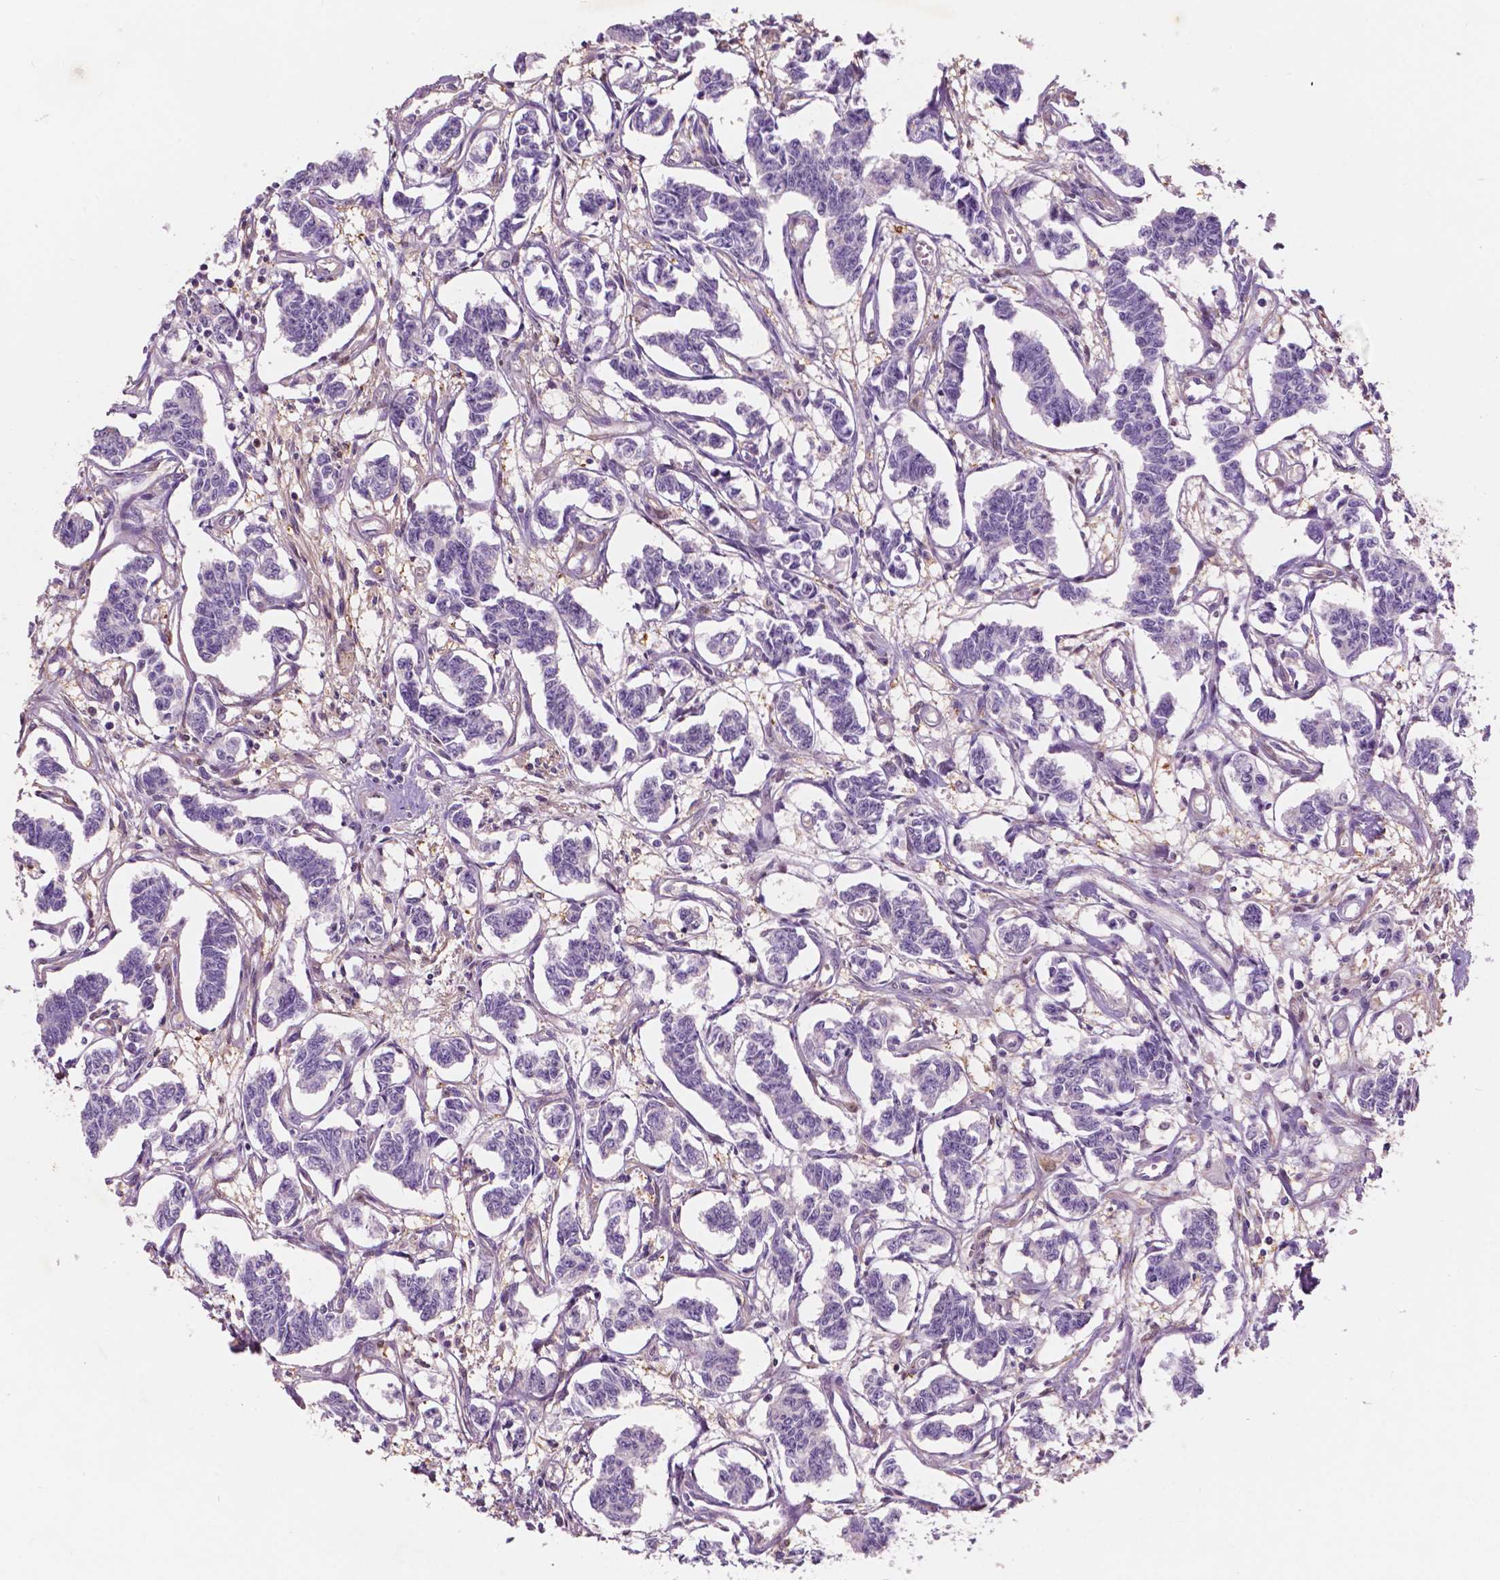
{"staining": {"intensity": "negative", "quantity": "none", "location": "none"}, "tissue": "carcinoid", "cell_type": "Tumor cells", "image_type": "cancer", "snomed": [{"axis": "morphology", "description": "Carcinoid, malignant, NOS"}, {"axis": "topography", "description": "Kidney"}], "caption": "Immunohistochemical staining of malignant carcinoid reveals no significant expression in tumor cells.", "gene": "GPR37", "patient": {"sex": "female", "age": 41}}